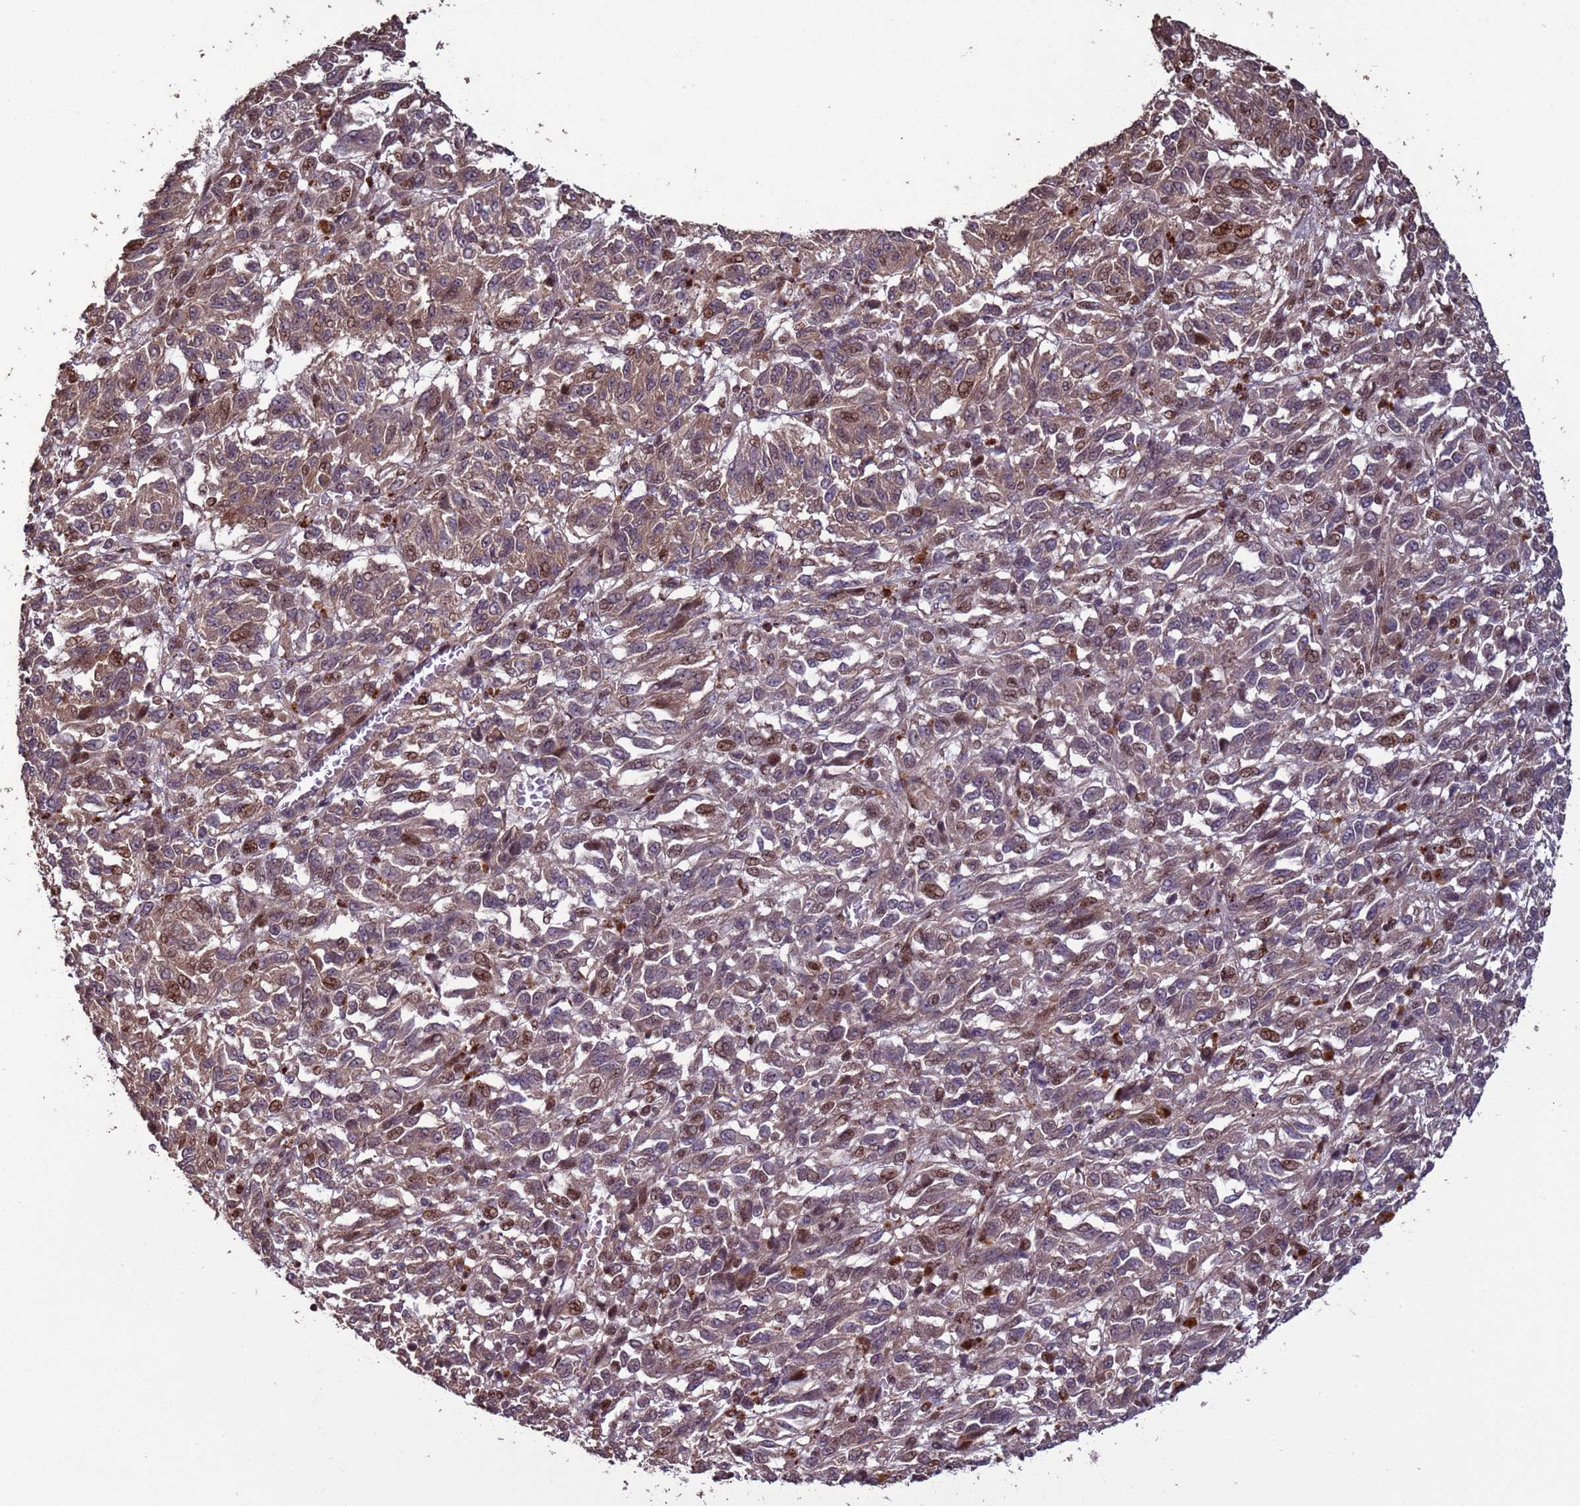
{"staining": {"intensity": "moderate", "quantity": "25%-75%", "location": "cytoplasmic/membranous,nuclear"}, "tissue": "melanoma", "cell_type": "Tumor cells", "image_type": "cancer", "snomed": [{"axis": "morphology", "description": "Malignant melanoma, Metastatic site"}, {"axis": "topography", "description": "Lung"}], "caption": "Approximately 25%-75% of tumor cells in human malignant melanoma (metastatic site) show moderate cytoplasmic/membranous and nuclear protein positivity as visualized by brown immunohistochemical staining.", "gene": "HGH1", "patient": {"sex": "male", "age": 64}}